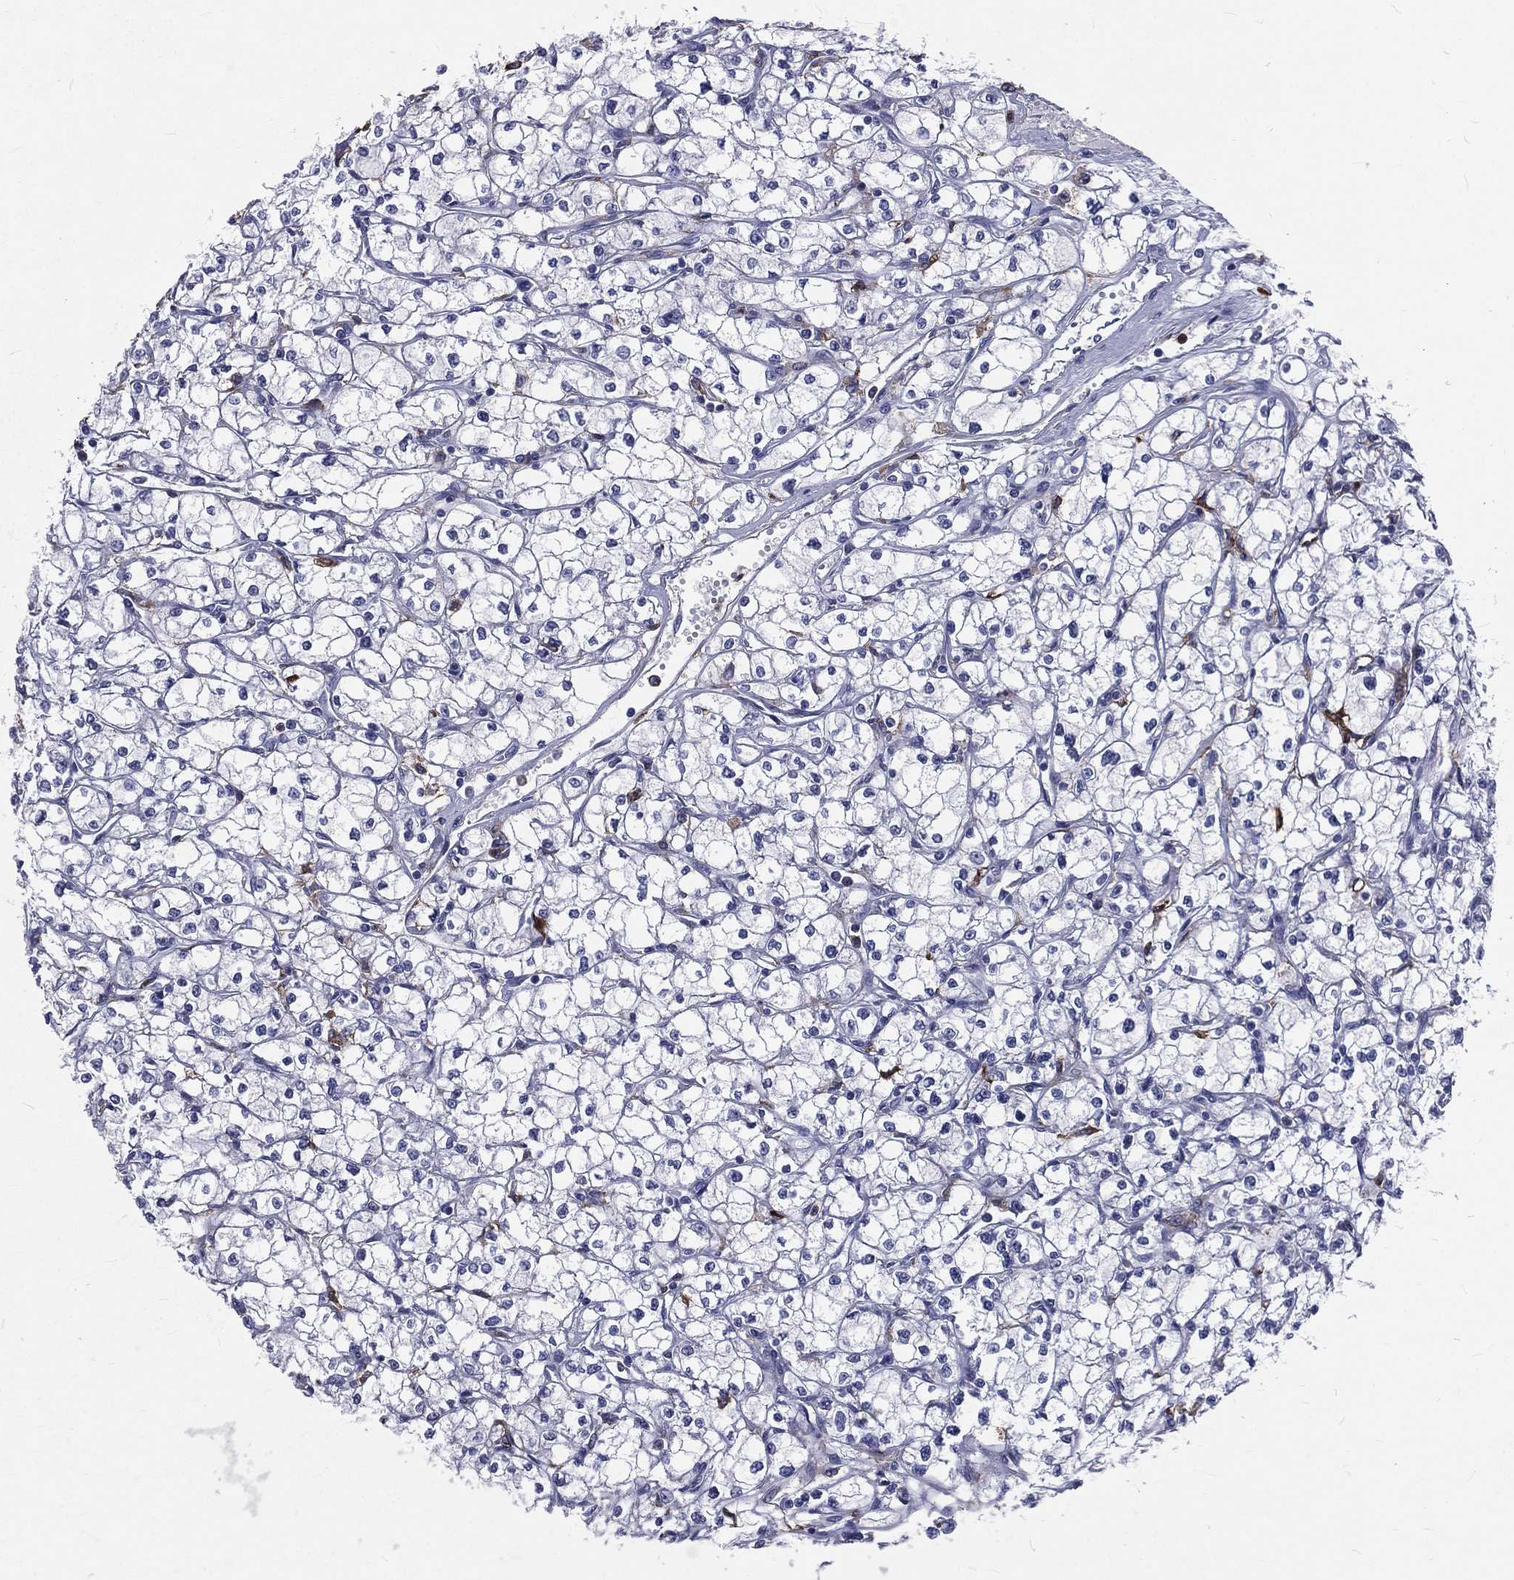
{"staining": {"intensity": "negative", "quantity": "none", "location": "none"}, "tissue": "renal cancer", "cell_type": "Tumor cells", "image_type": "cancer", "snomed": [{"axis": "morphology", "description": "Adenocarcinoma, NOS"}, {"axis": "topography", "description": "Kidney"}], "caption": "There is no significant staining in tumor cells of renal adenocarcinoma.", "gene": "BASP1", "patient": {"sex": "male", "age": 67}}